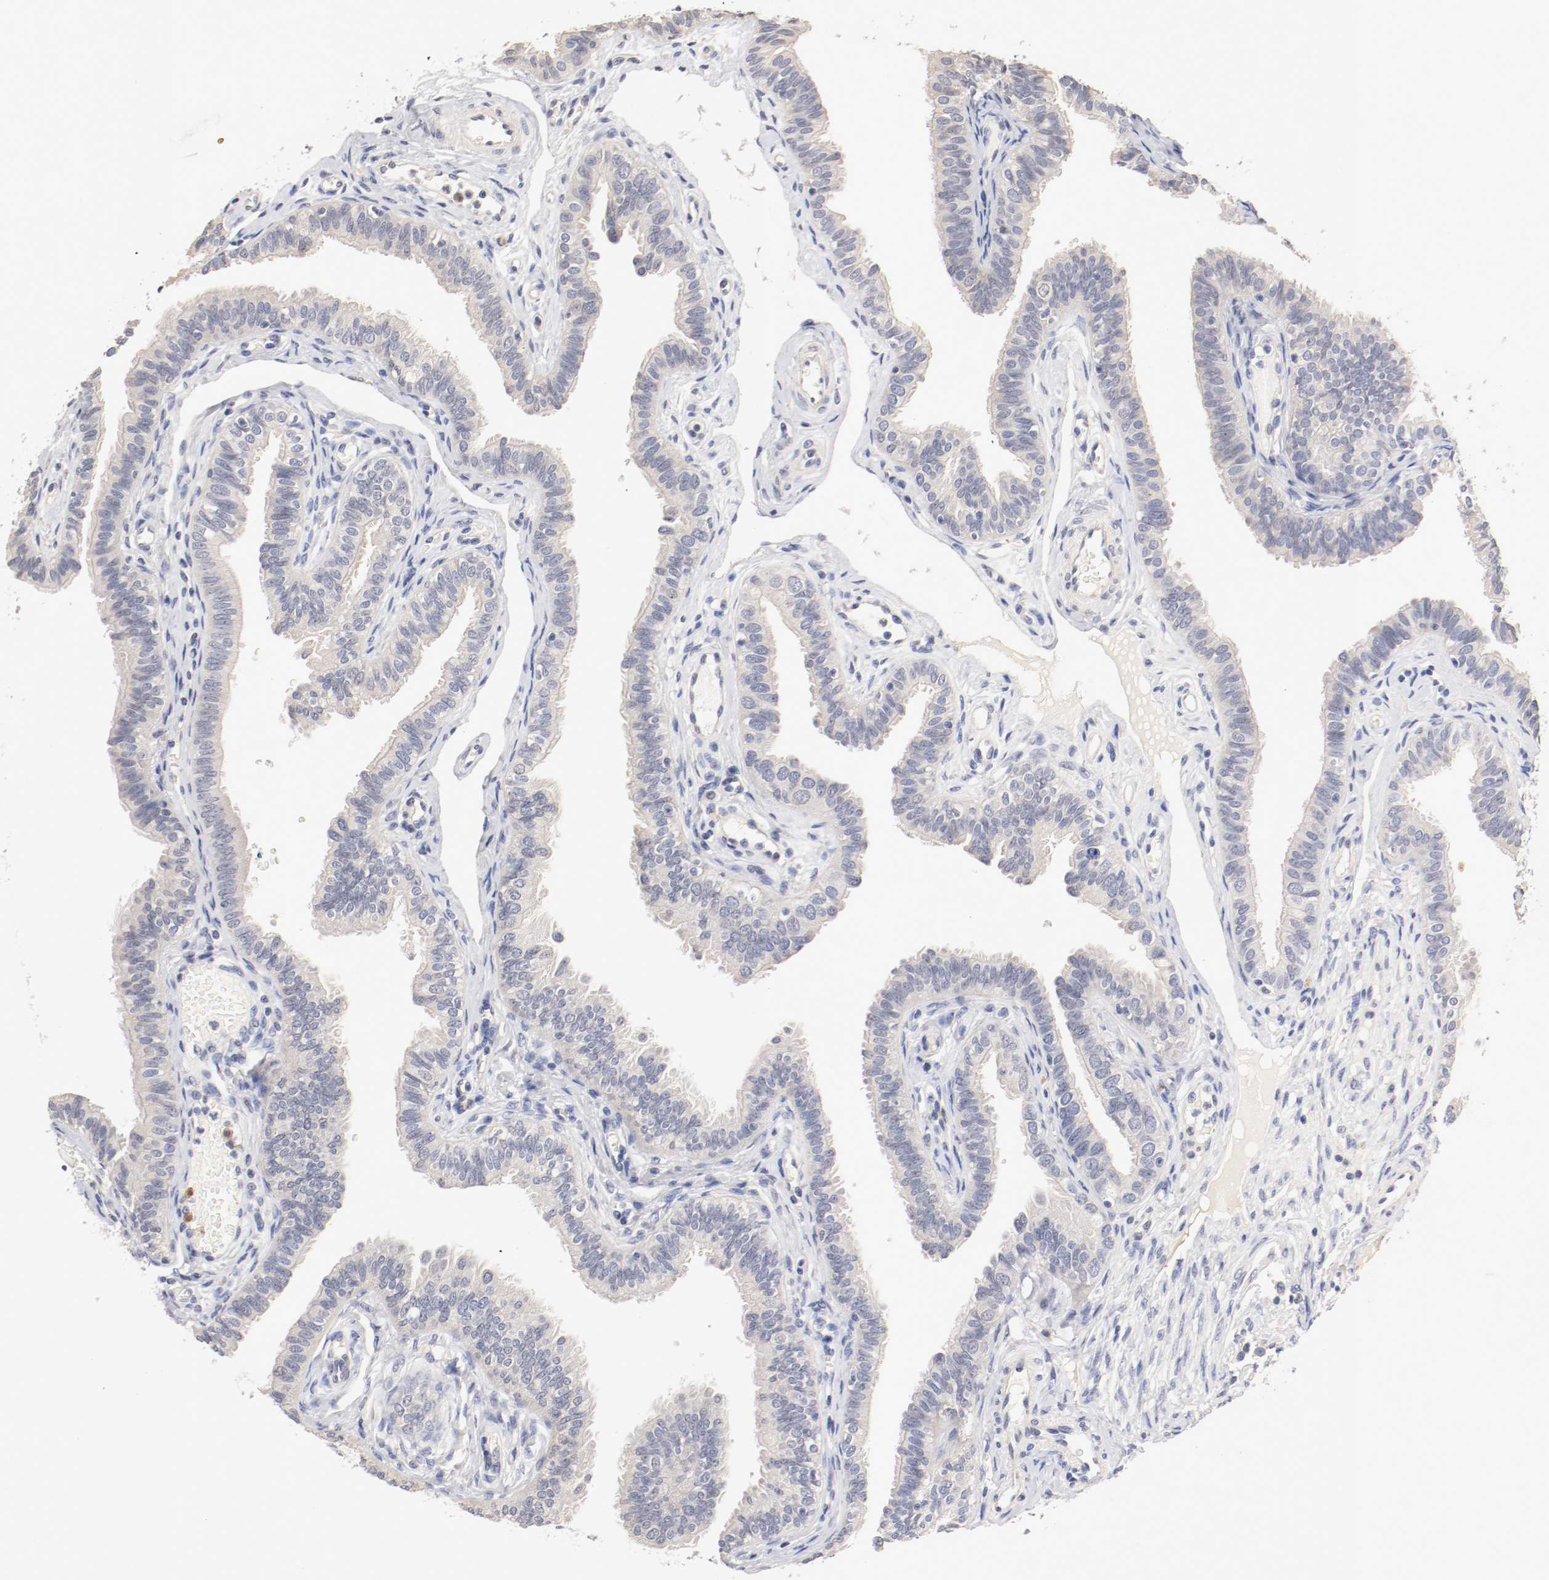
{"staining": {"intensity": "negative", "quantity": "none", "location": "none"}, "tissue": "fallopian tube", "cell_type": "Glandular cells", "image_type": "normal", "snomed": [{"axis": "morphology", "description": "Normal tissue, NOS"}, {"axis": "morphology", "description": "Dermoid, NOS"}, {"axis": "topography", "description": "Fallopian tube"}], "caption": "Immunohistochemical staining of normal fallopian tube exhibits no significant expression in glandular cells. (Stains: DAB IHC with hematoxylin counter stain, Microscopy: brightfield microscopy at high magnification).", "gene": "CEBPE", "patient": {"sex": "female", "age": 33}}